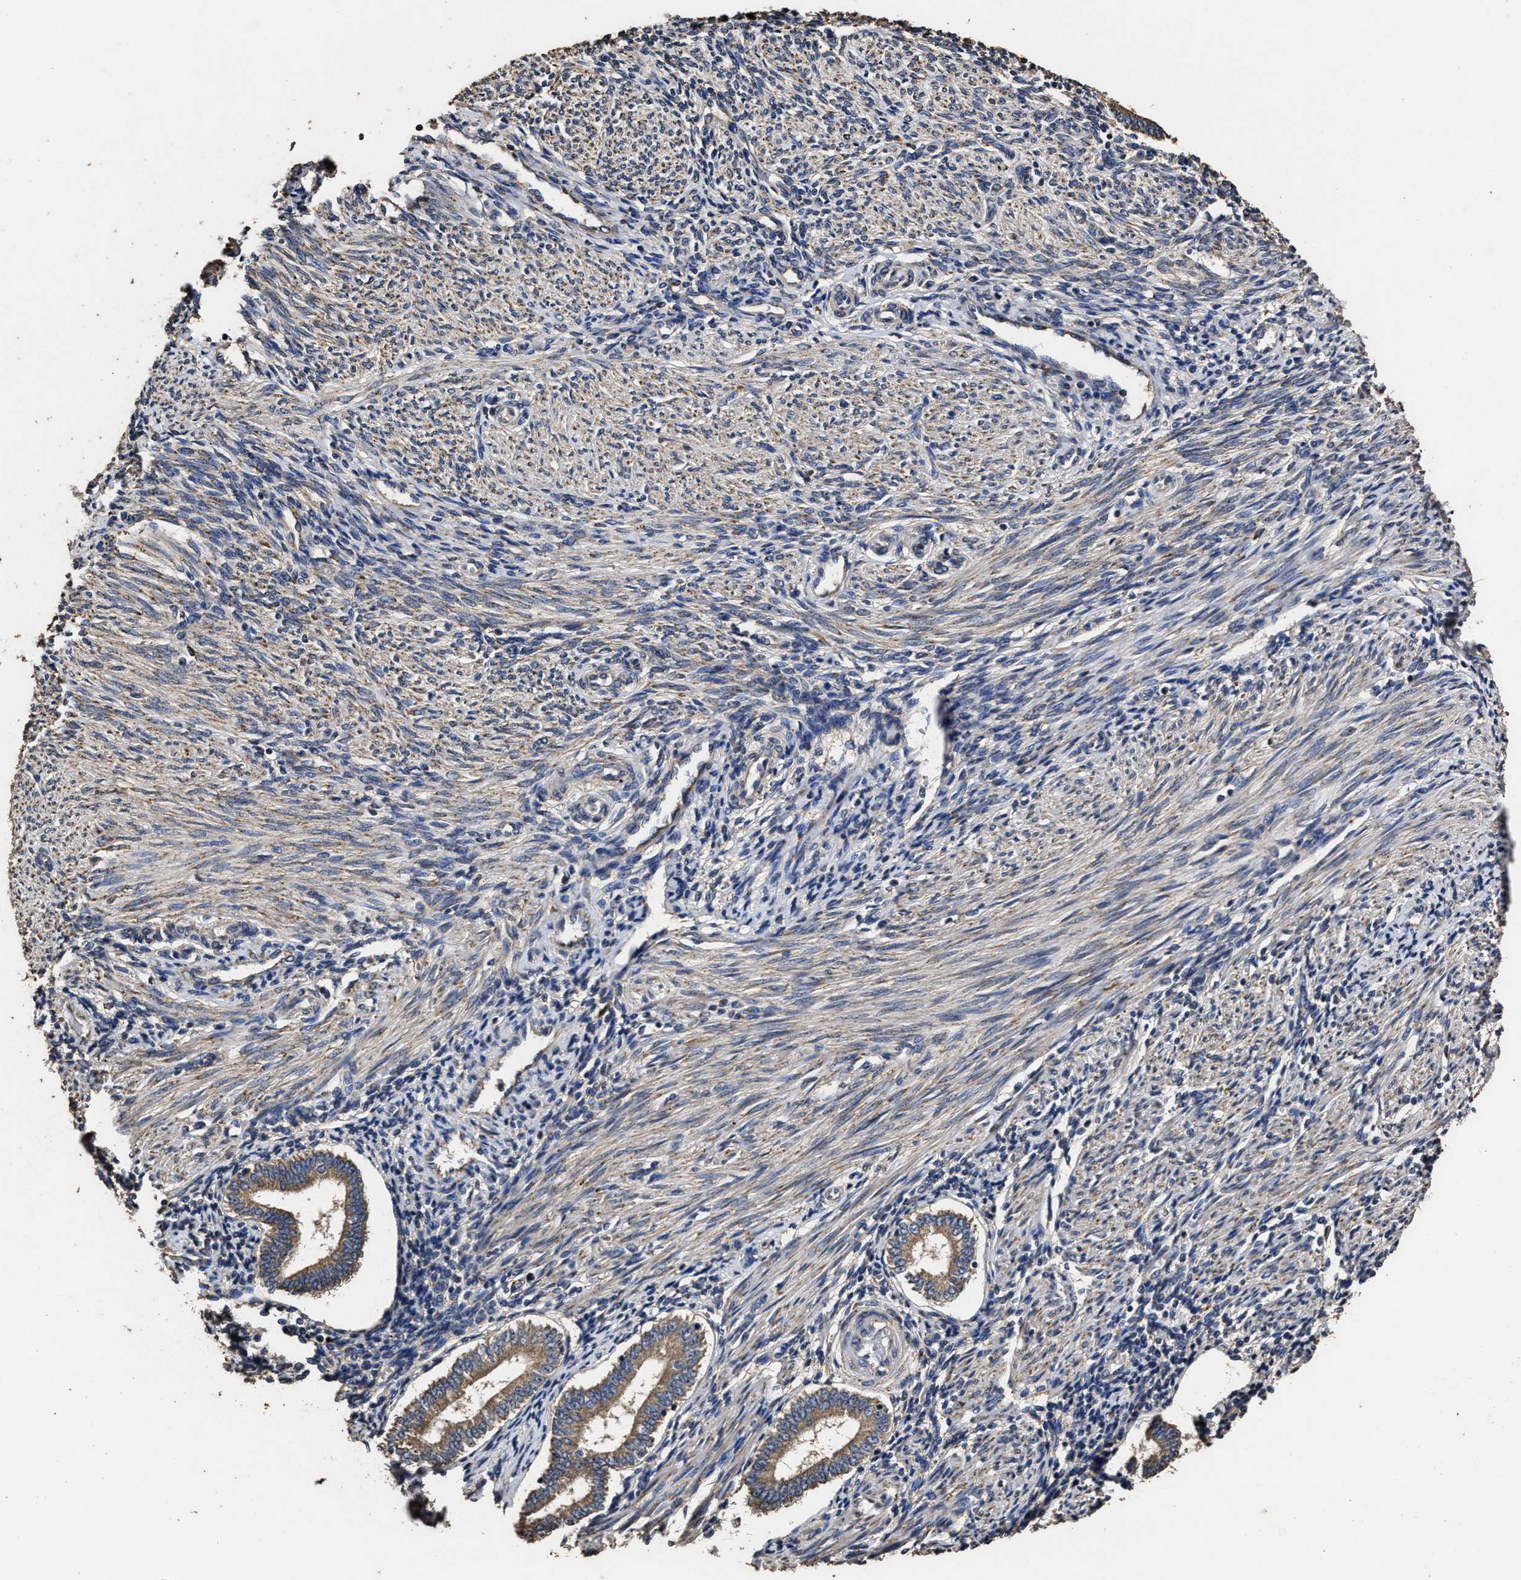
{"staining": {"intensity": "negative", "quantity": "none", "location": "none"}, "tissue": "endometrium", "cell_type": "Cells in endometrial stroma", "image_type": "normal", "snomed": [{"axis": "morphology", "description": "Normal tissue, NOS"}, {"axis": "topography", "description": "Endometrium"}], "caption": "High power microscopy image of an IHC image of benign endometrium, revealing no significant staining in cells in endometrial stroma.", "gene": "PPM1K", "patient": {"sex": "female", "age": 42}}